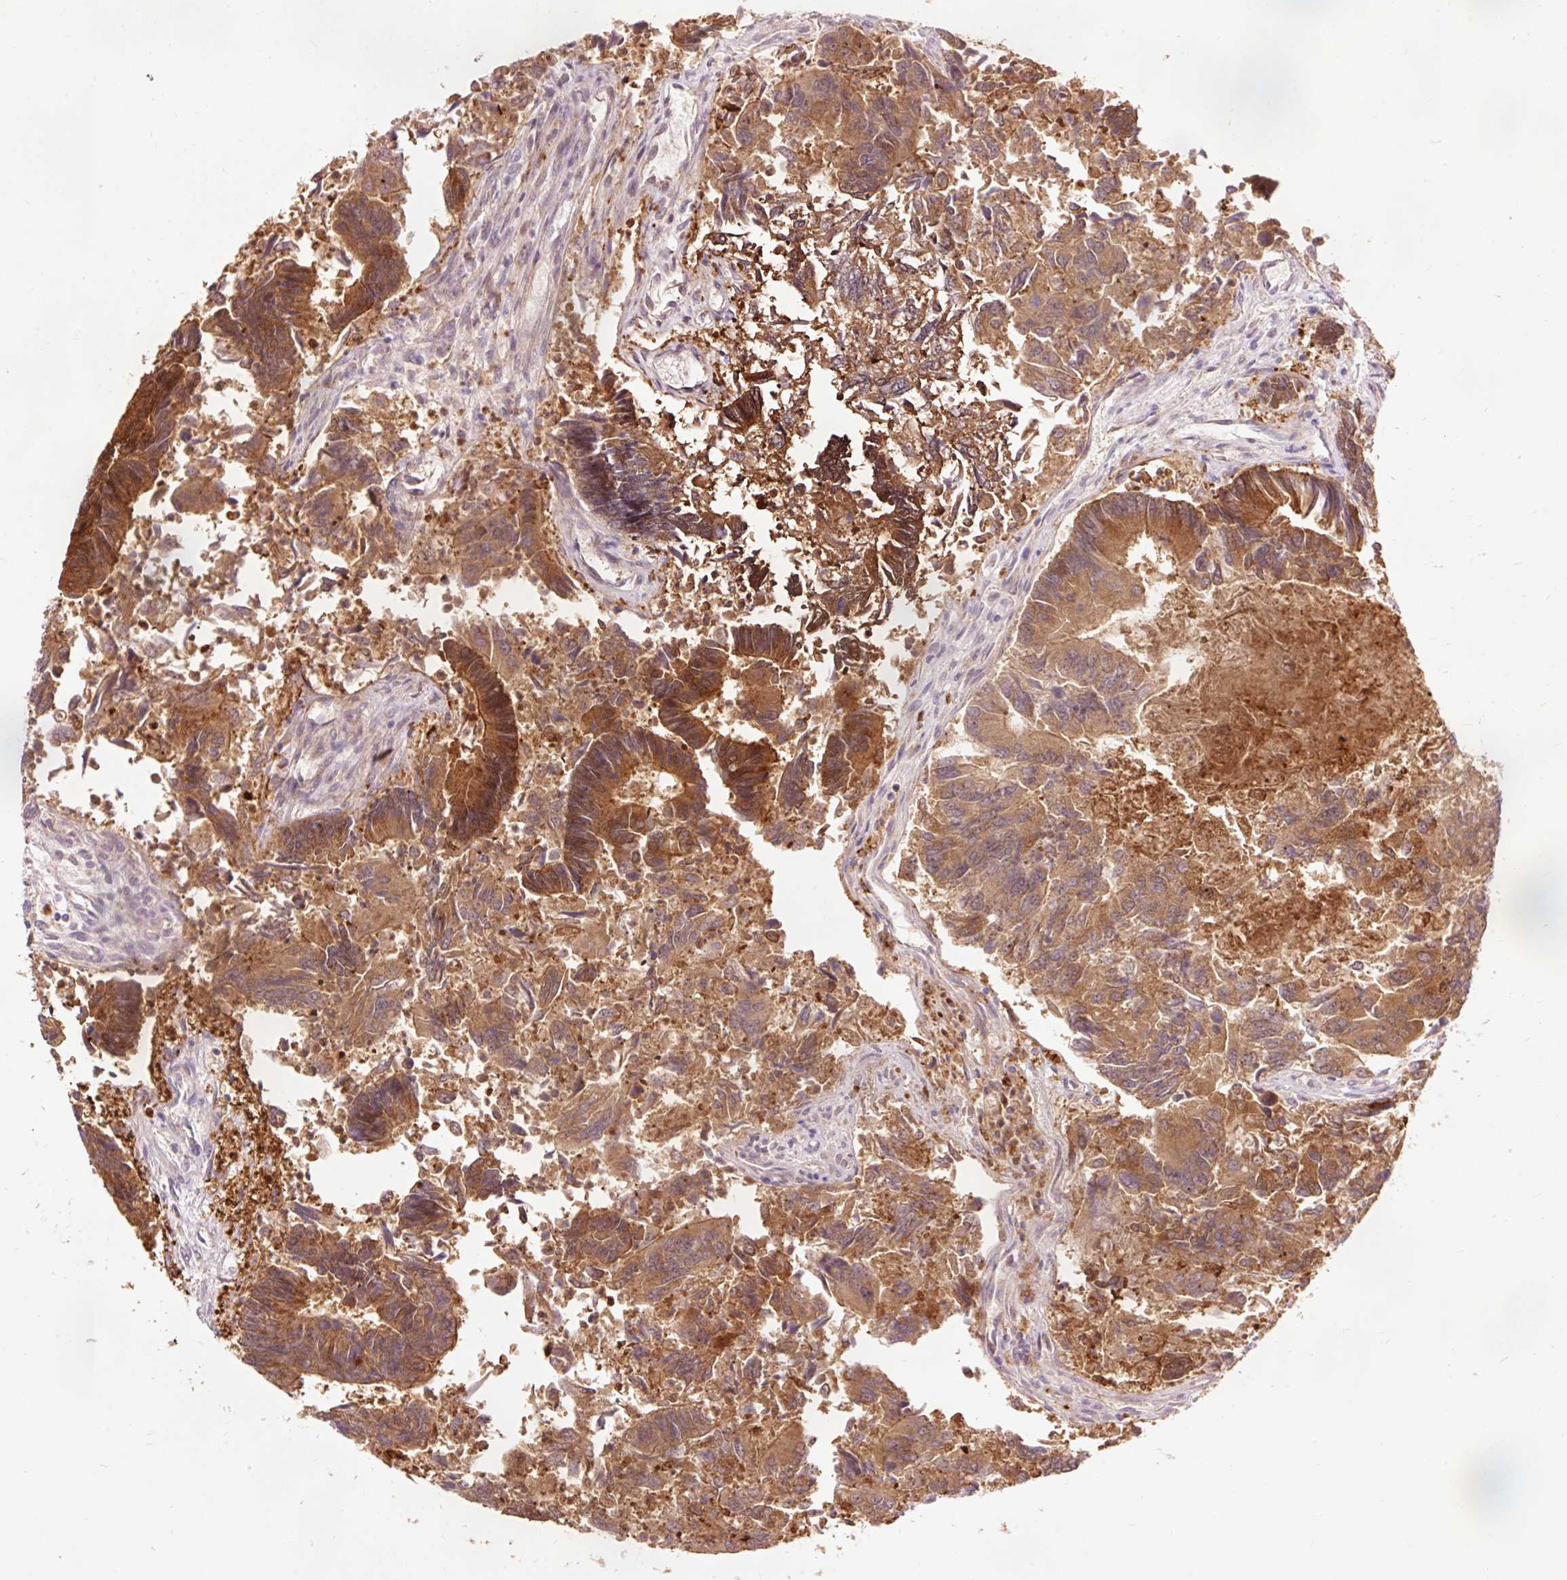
{"staining": {"intensity": "moderate", "quantity": ">75%", "location": "cytoplasmic/membranous"}, "tissue": "colorectal cancer", "cell_type": "Tumor cells", "image_type": "cancer", "snomed": [{"axis": "morphology", "description": "Adenocarcinoma, NOS"}, {"axis": "topography", "description": "Colon"}], "caption": "A histopathology image of adenocarcinoma (colorectal) stained for a protein demonstrates moderate cytoplasmic/membranous brown staining in tumor cells. (Brightfield microscopy of DAB IHC at high magnification).", "gene": "PRDX5", "patient": {"sex": "female", "age": 67}}